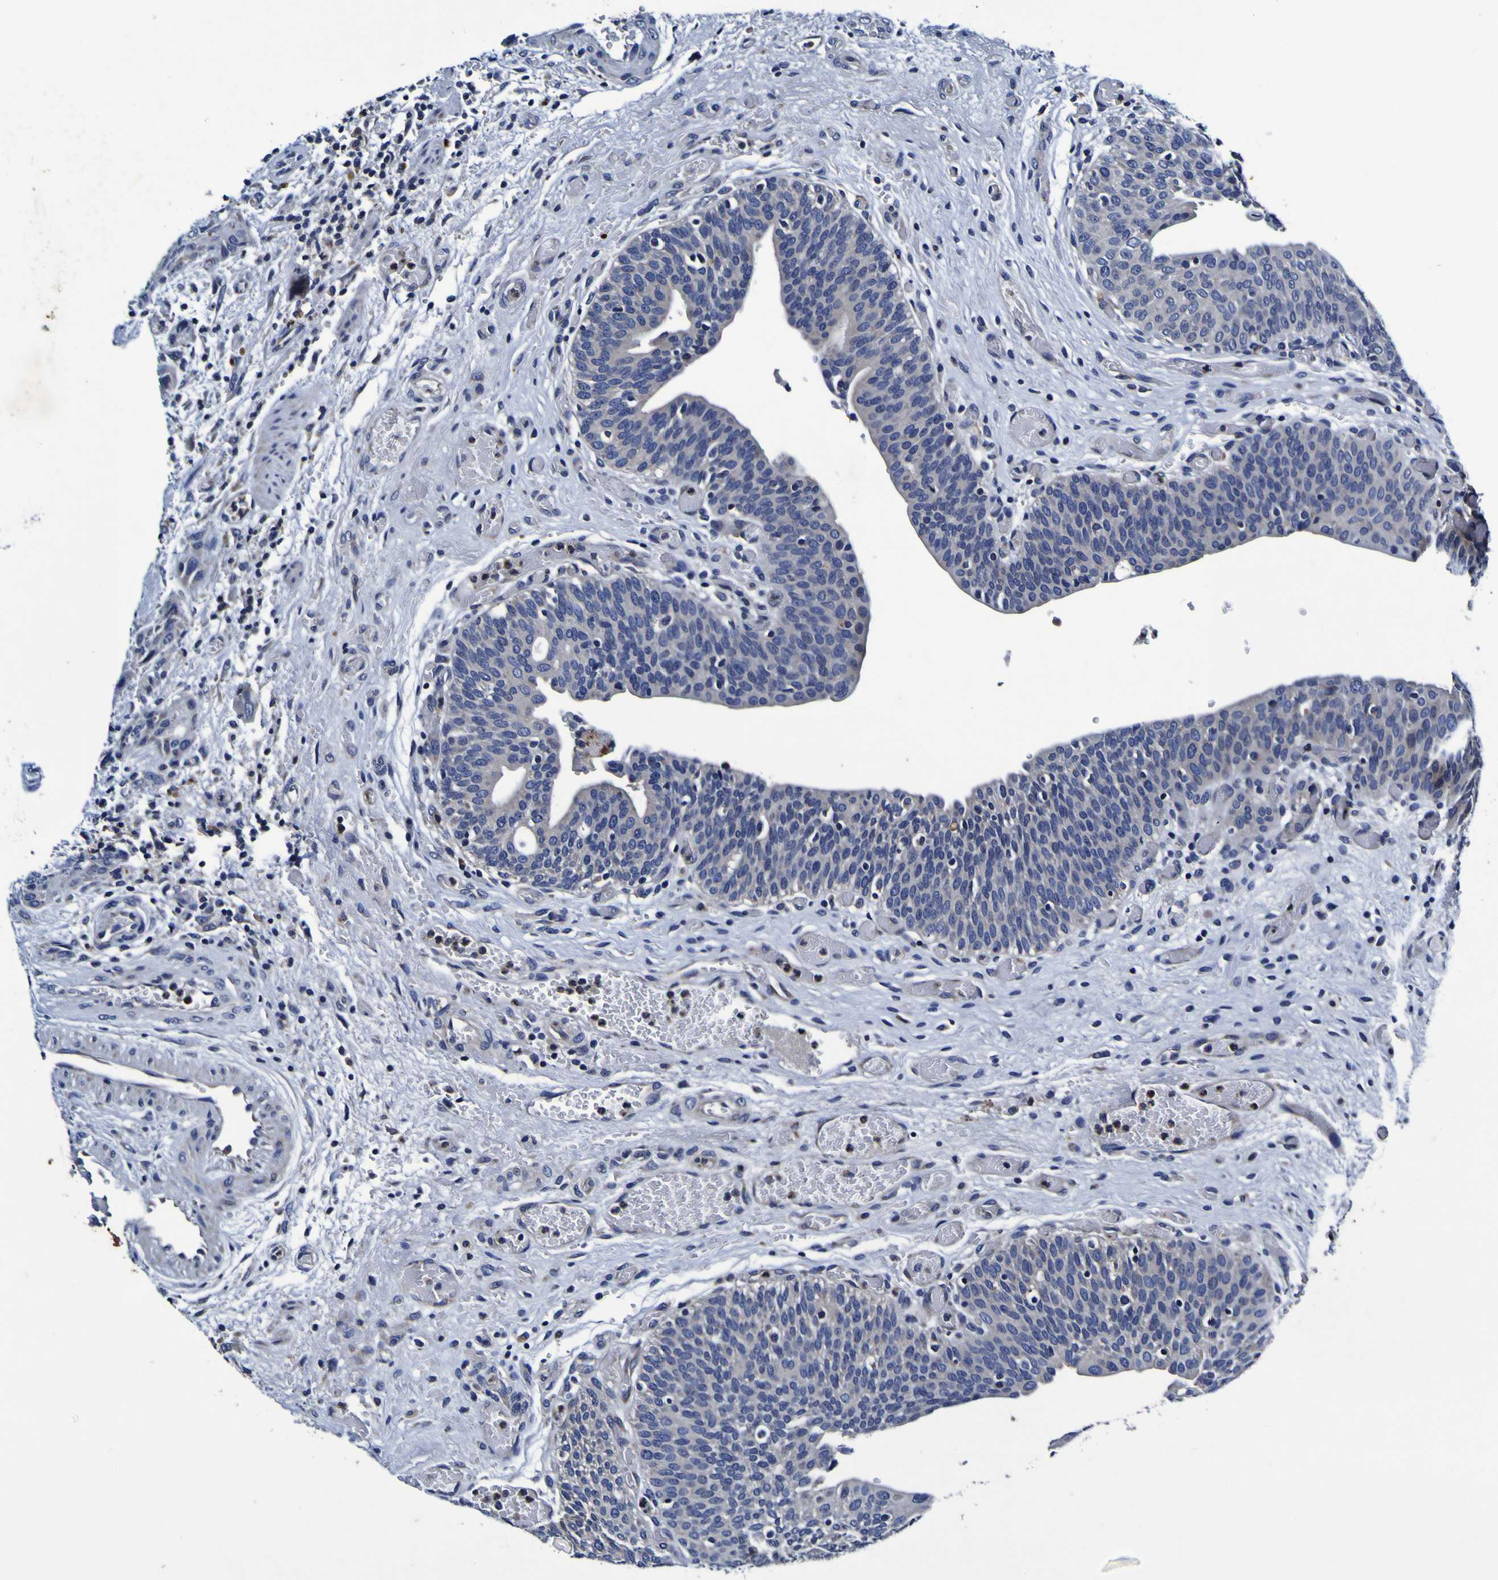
{"staining": {"intensity": "negative", "quantity": "none", "location": "none"}, "tissue": "urothelial cancer", "cell_type": "Tumor cells", "image_type": "cancer", "snomed": [{"axis": "morphology", "description": "Urothelial carcinoma, High grade"}, {"axis": "topography", "description": "Urinary bladder"}], "caption": "Tumor cells show no significant expression in urothelial cancer. (DAB (3,3'-diaminobenzidine) immunohistochemistry with hematoxylin counter stain).", "gene": "PANK4", "patient": {"sex": "male", "age": 35}}